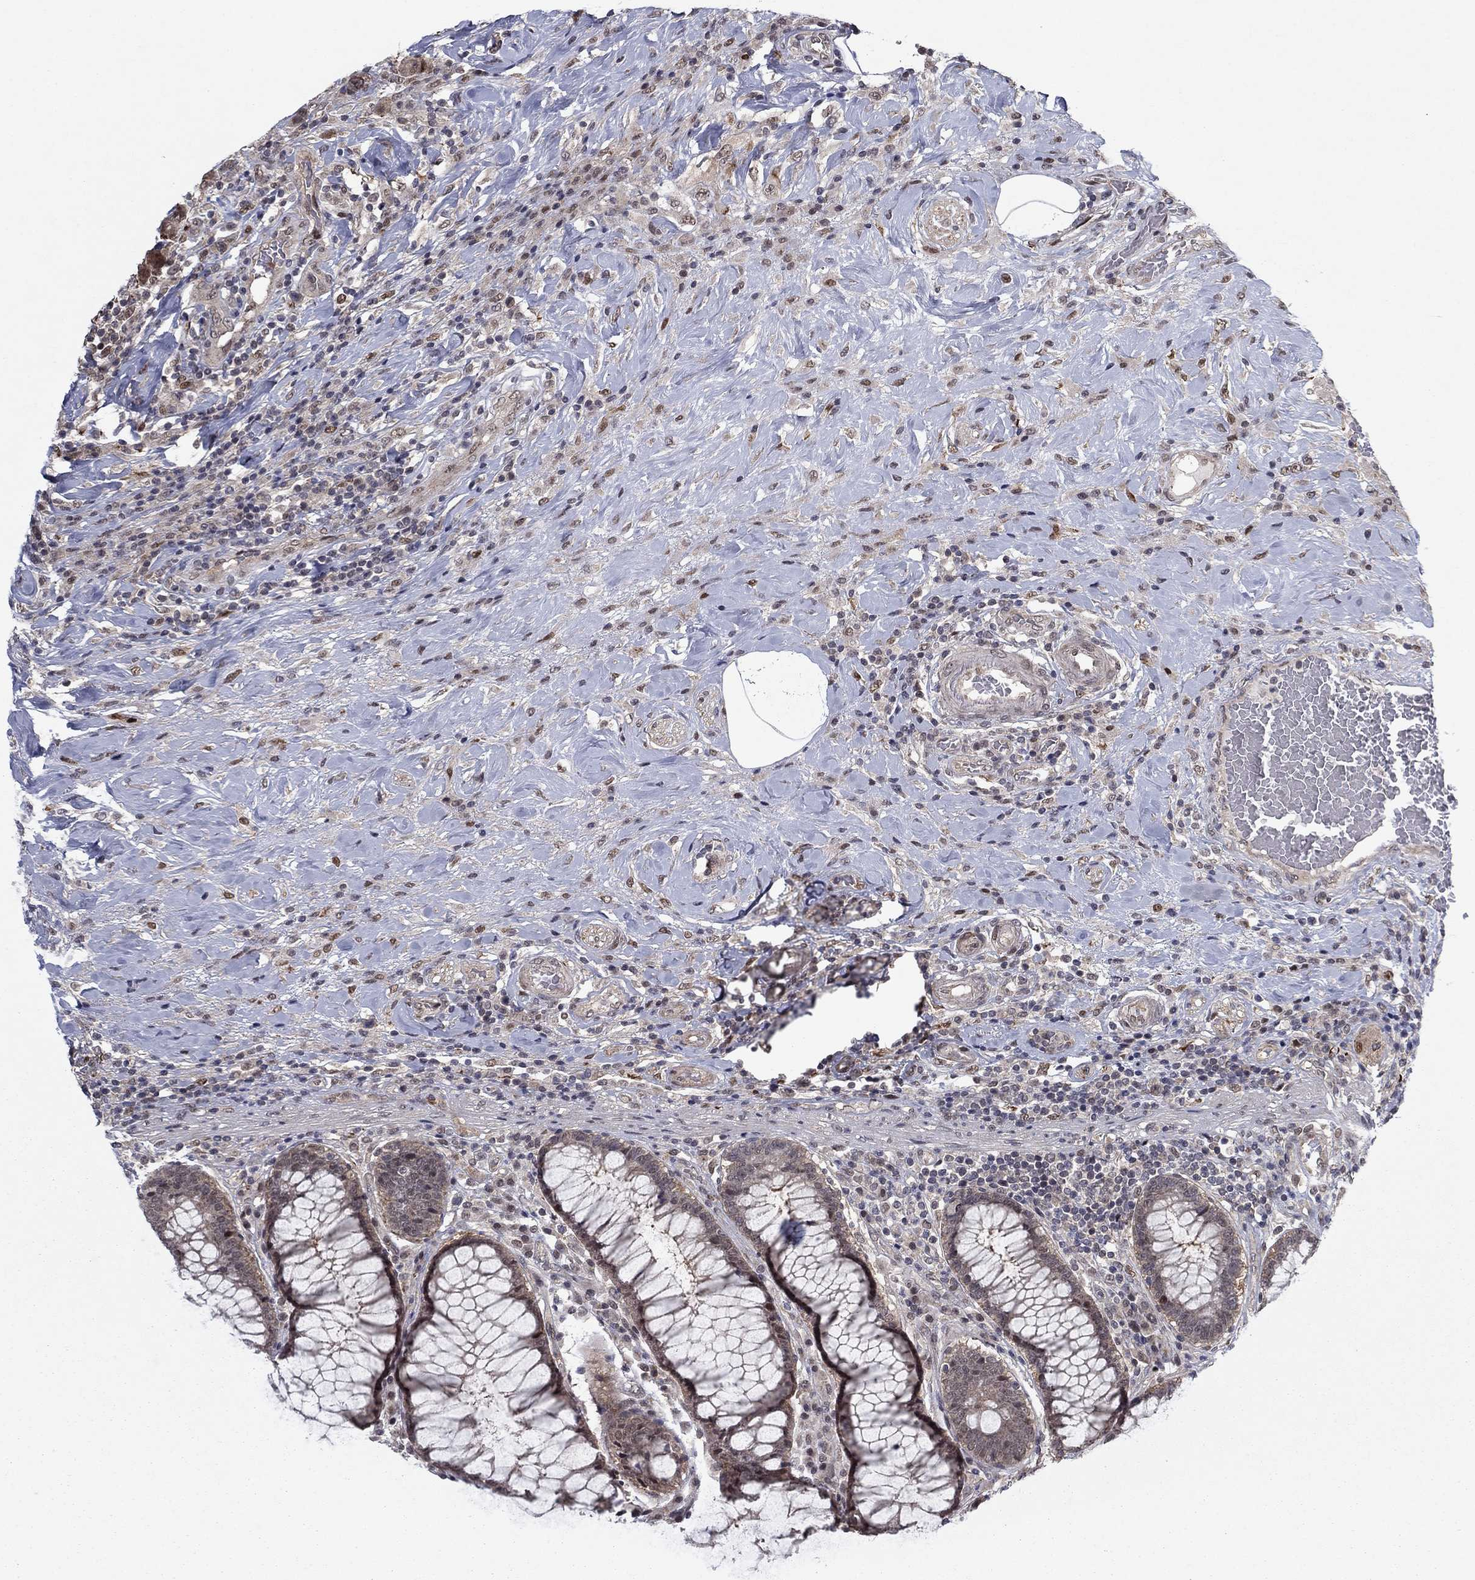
{"staining": {"intensity": "negative", "quantity": "none", "location": "none"}, "tissue": "colorectal cancer", "cell_type": "Tumor cells", "image_type": "cancer", "snomed": [{"axis": "morphology", "description": "Adenocarcinoma, NOS"}, {"axis": "topography", "description": "Colon"}], "caption": "There is no significant staining in tumor cells of colorectal cancer. (Immunohistochemistry (ihc), brightfield microscopy, high magnification).", "gene": "PSMC1", "patient": {"sex": "female", "age": 69}}